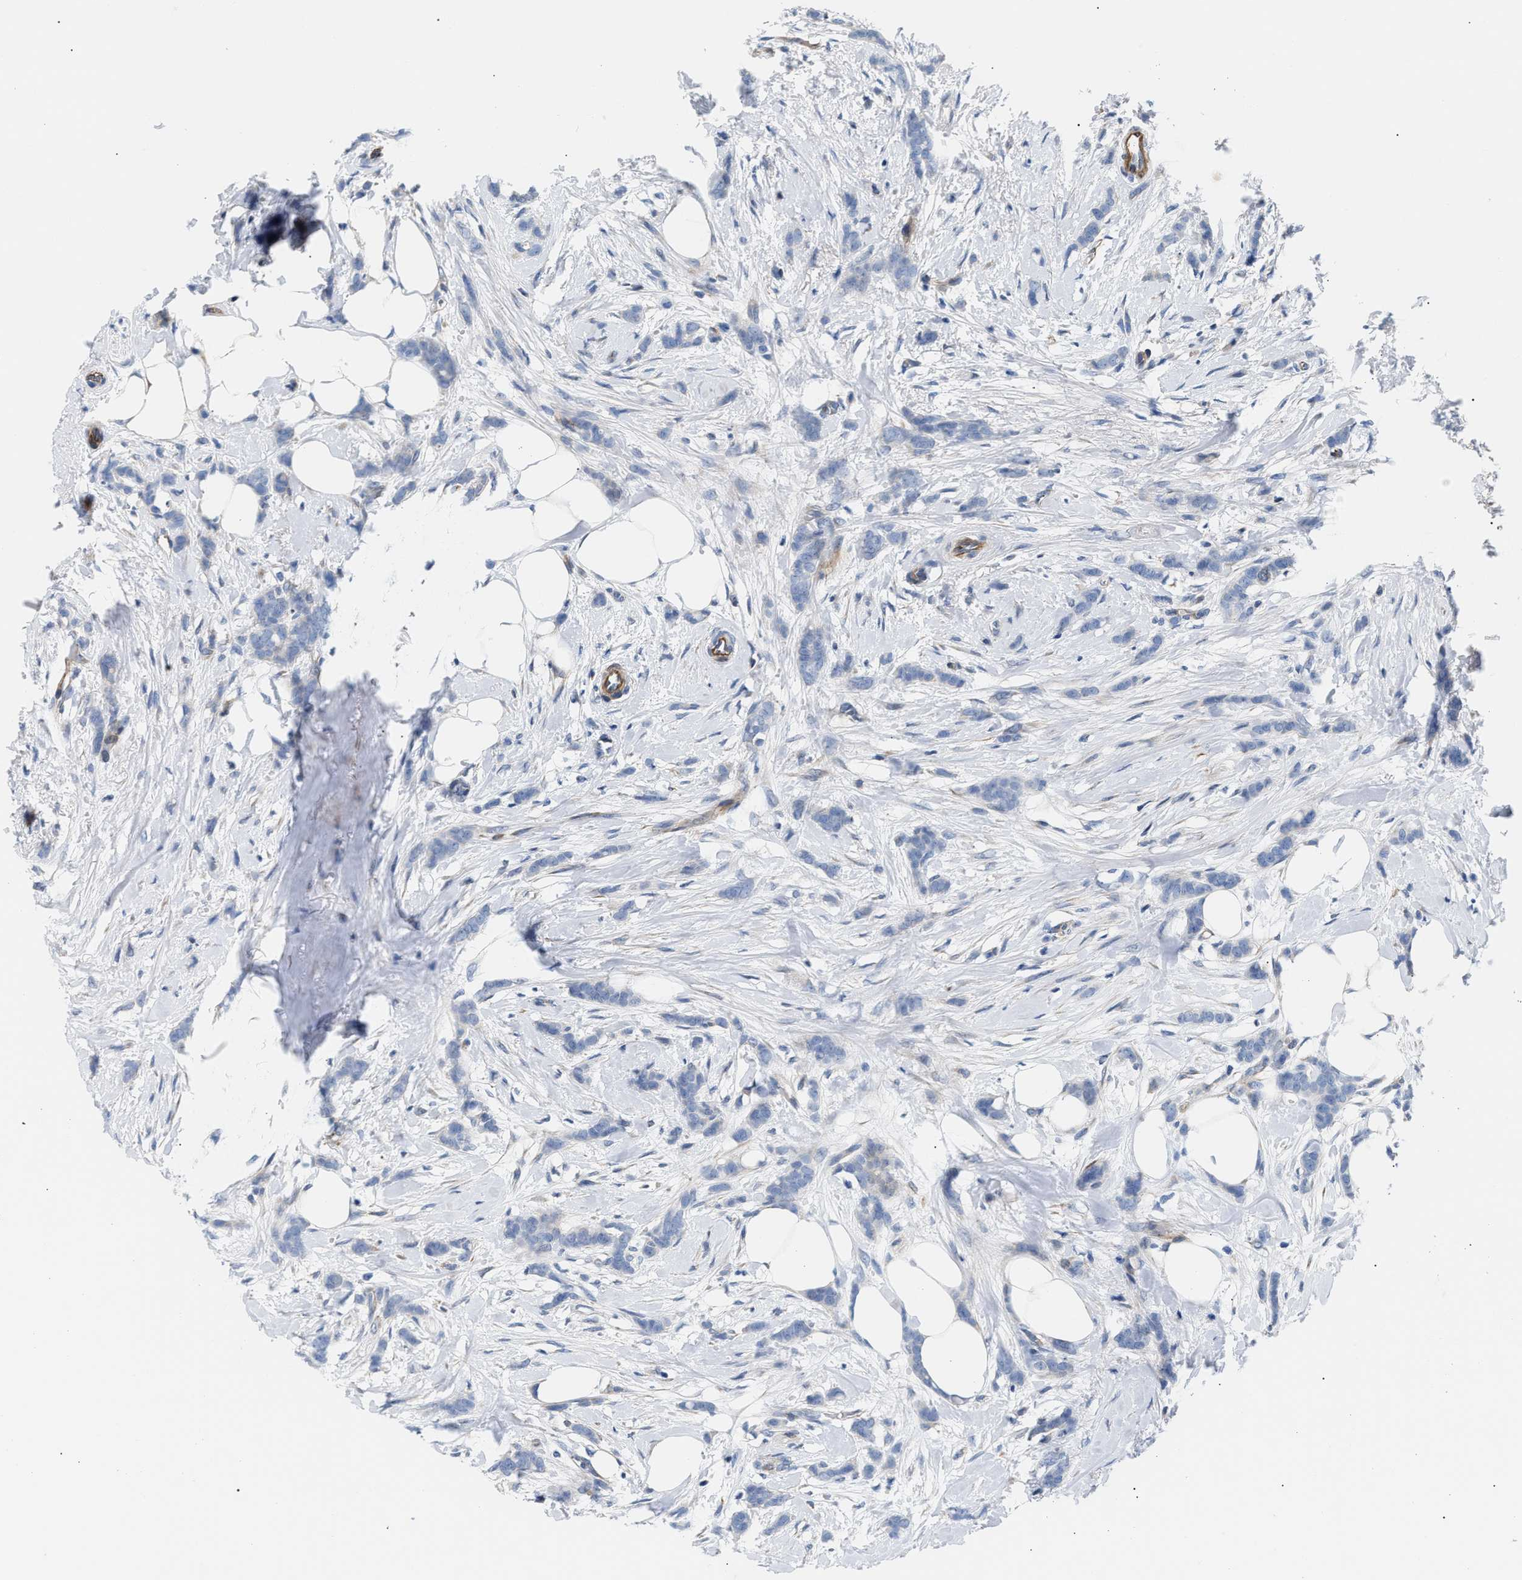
{"staining": {"intensity": "negative", "quantity": "none", "location": "none"}, "tissue": "breast cancer", "cell_type": "Tumor cells", "image_type": "cancer", "snomed": [{"axis": "morphology", "description": "Lobular carcinoma, in situ"}, {"axis": "morphology", "description": "Lobular carcinoma"}, {"axis": "topography", "description": "Breast"}], "caption": "Tumor cells show no significant protein staining in lobular carcinoma in situ (breast).", "gene": "TFPI", "patient": {"sex": "female", "age": 41}}